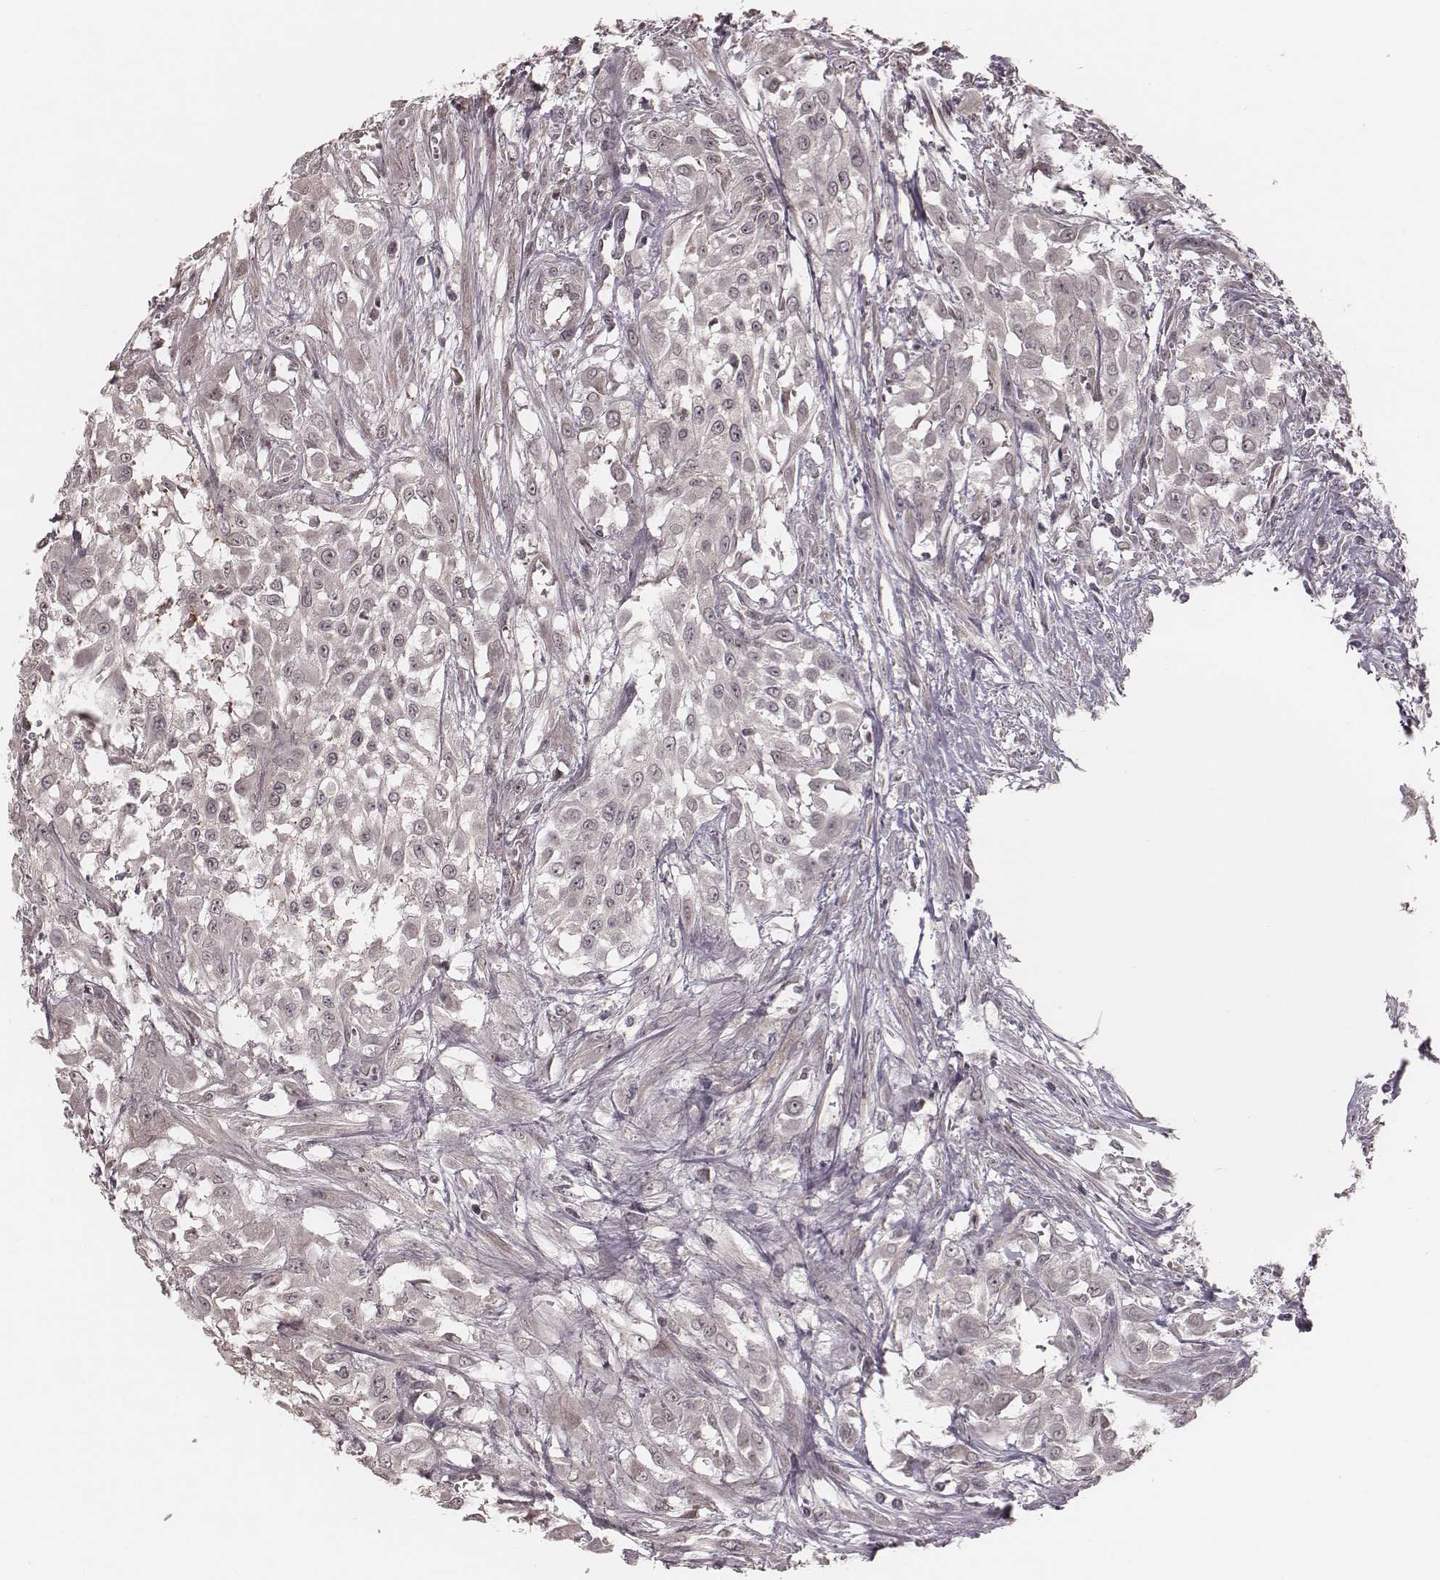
{"staining": {"intensity": "negative", "quantity": "none", "location": "none"}, "tissue": "urothelial cancer", "cell_type": "Tumor cells", "image_type": "cancer", "snomed": [{"axis": "morphology", "description": "Urothelial carcinoma, High grade"}, {"axis": "topography", "description": "Urinary bladder"}], "caption": "Immunohistochemical staining of human urothelial carcinoma (high-grade) demonstrates no significant staining in tumor cells.", "gene": "IL5", "patient": {"sex": "male", "age": 57}}